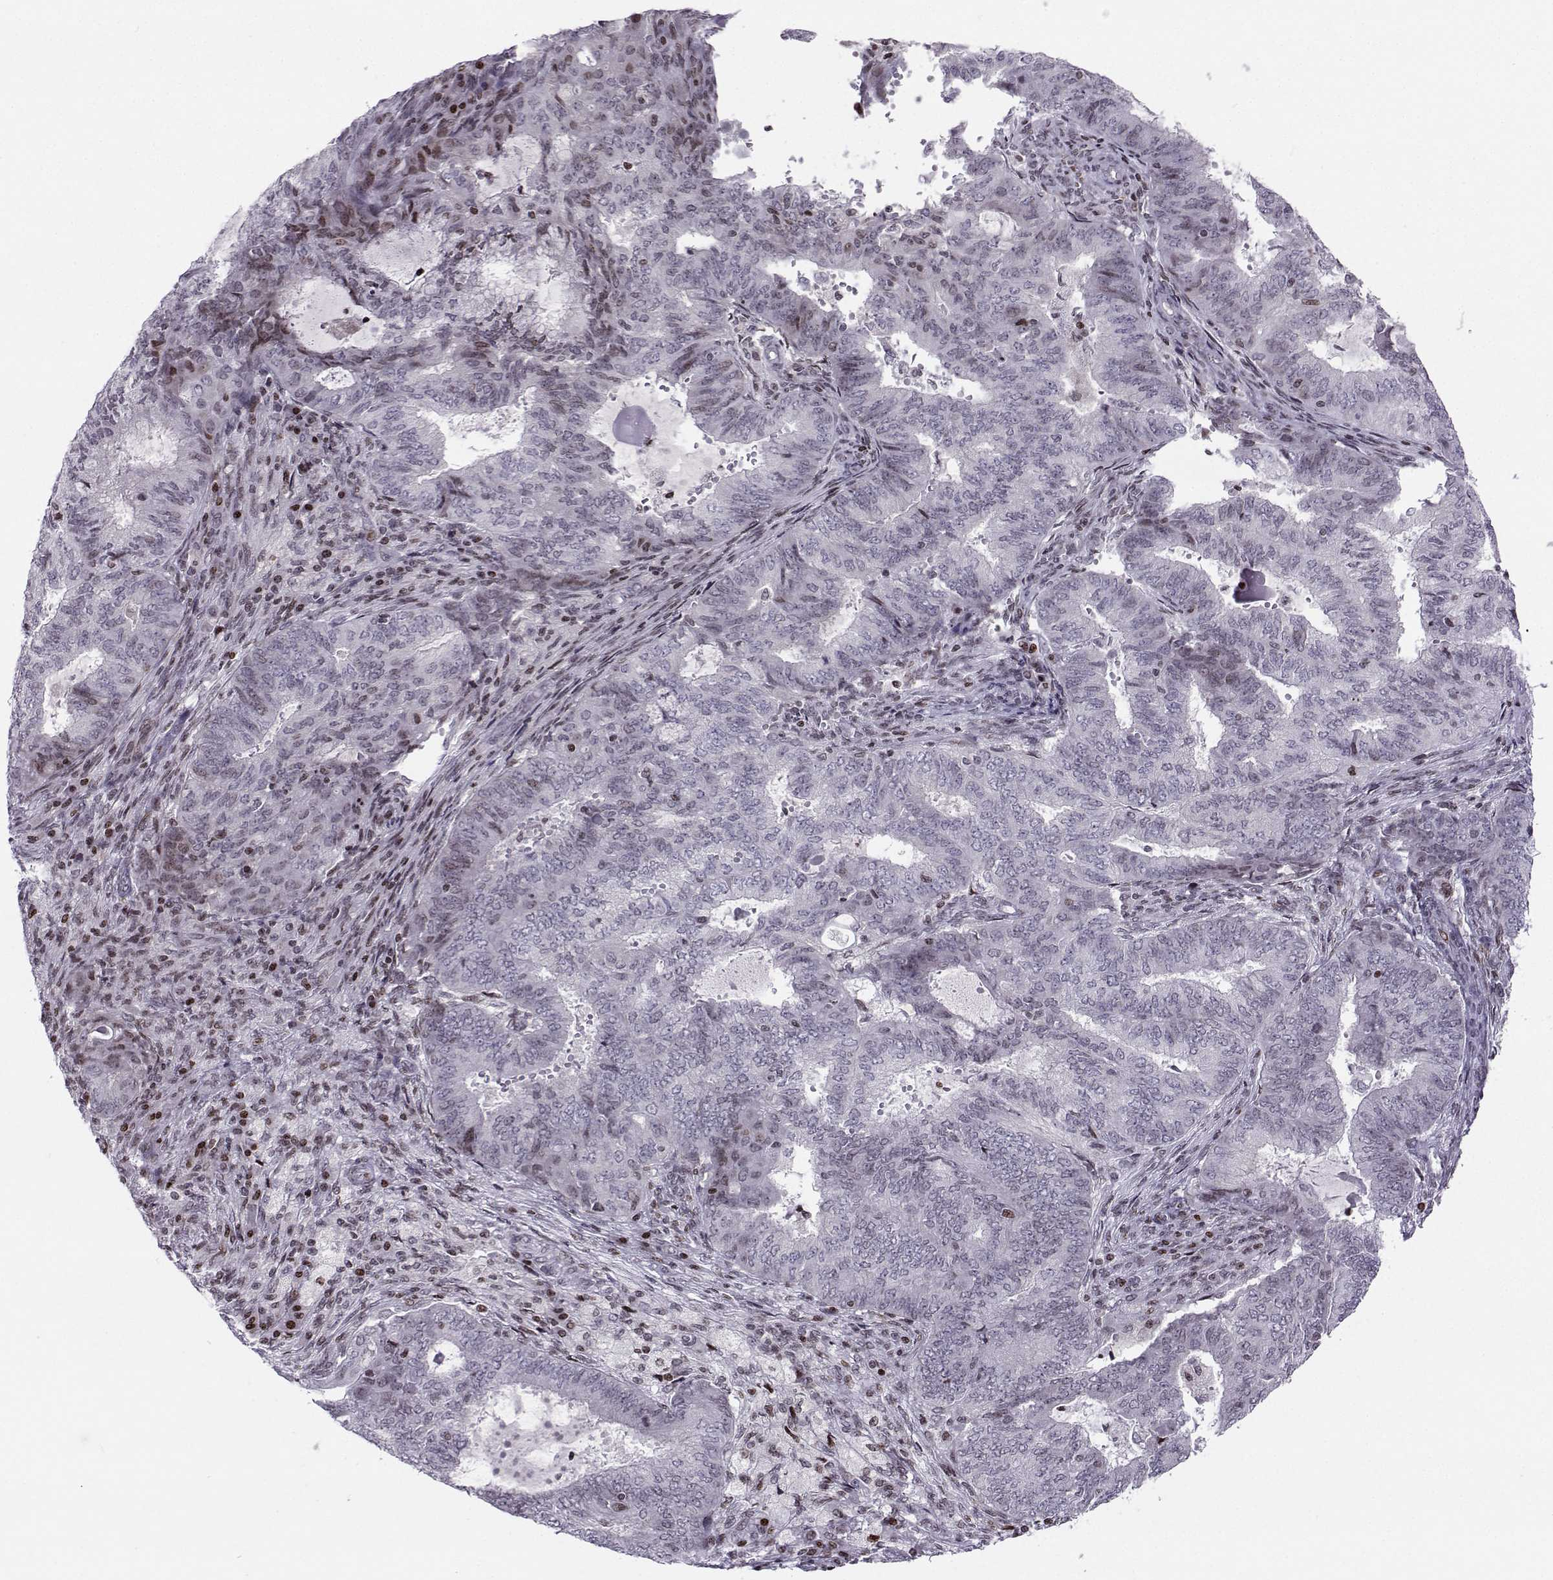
{"staining": {"intensity": "negative", "quantity": "none", "location": "none"}, "tissue": "endometrial cancer", "cell_type": "Tumor cells", "image_type": "cancer", "snomed": [{"axis": "morphology", "description": "Adenocarcinoma, NOS"}, {"axis": "topography", "description": "Endometrium"}], "caption": "There is no significant positivity in tumor cells of adenocarcinoma (endometrial).", "gene": "ZNF19", "patient": {"sex": "female", "age": 62}}